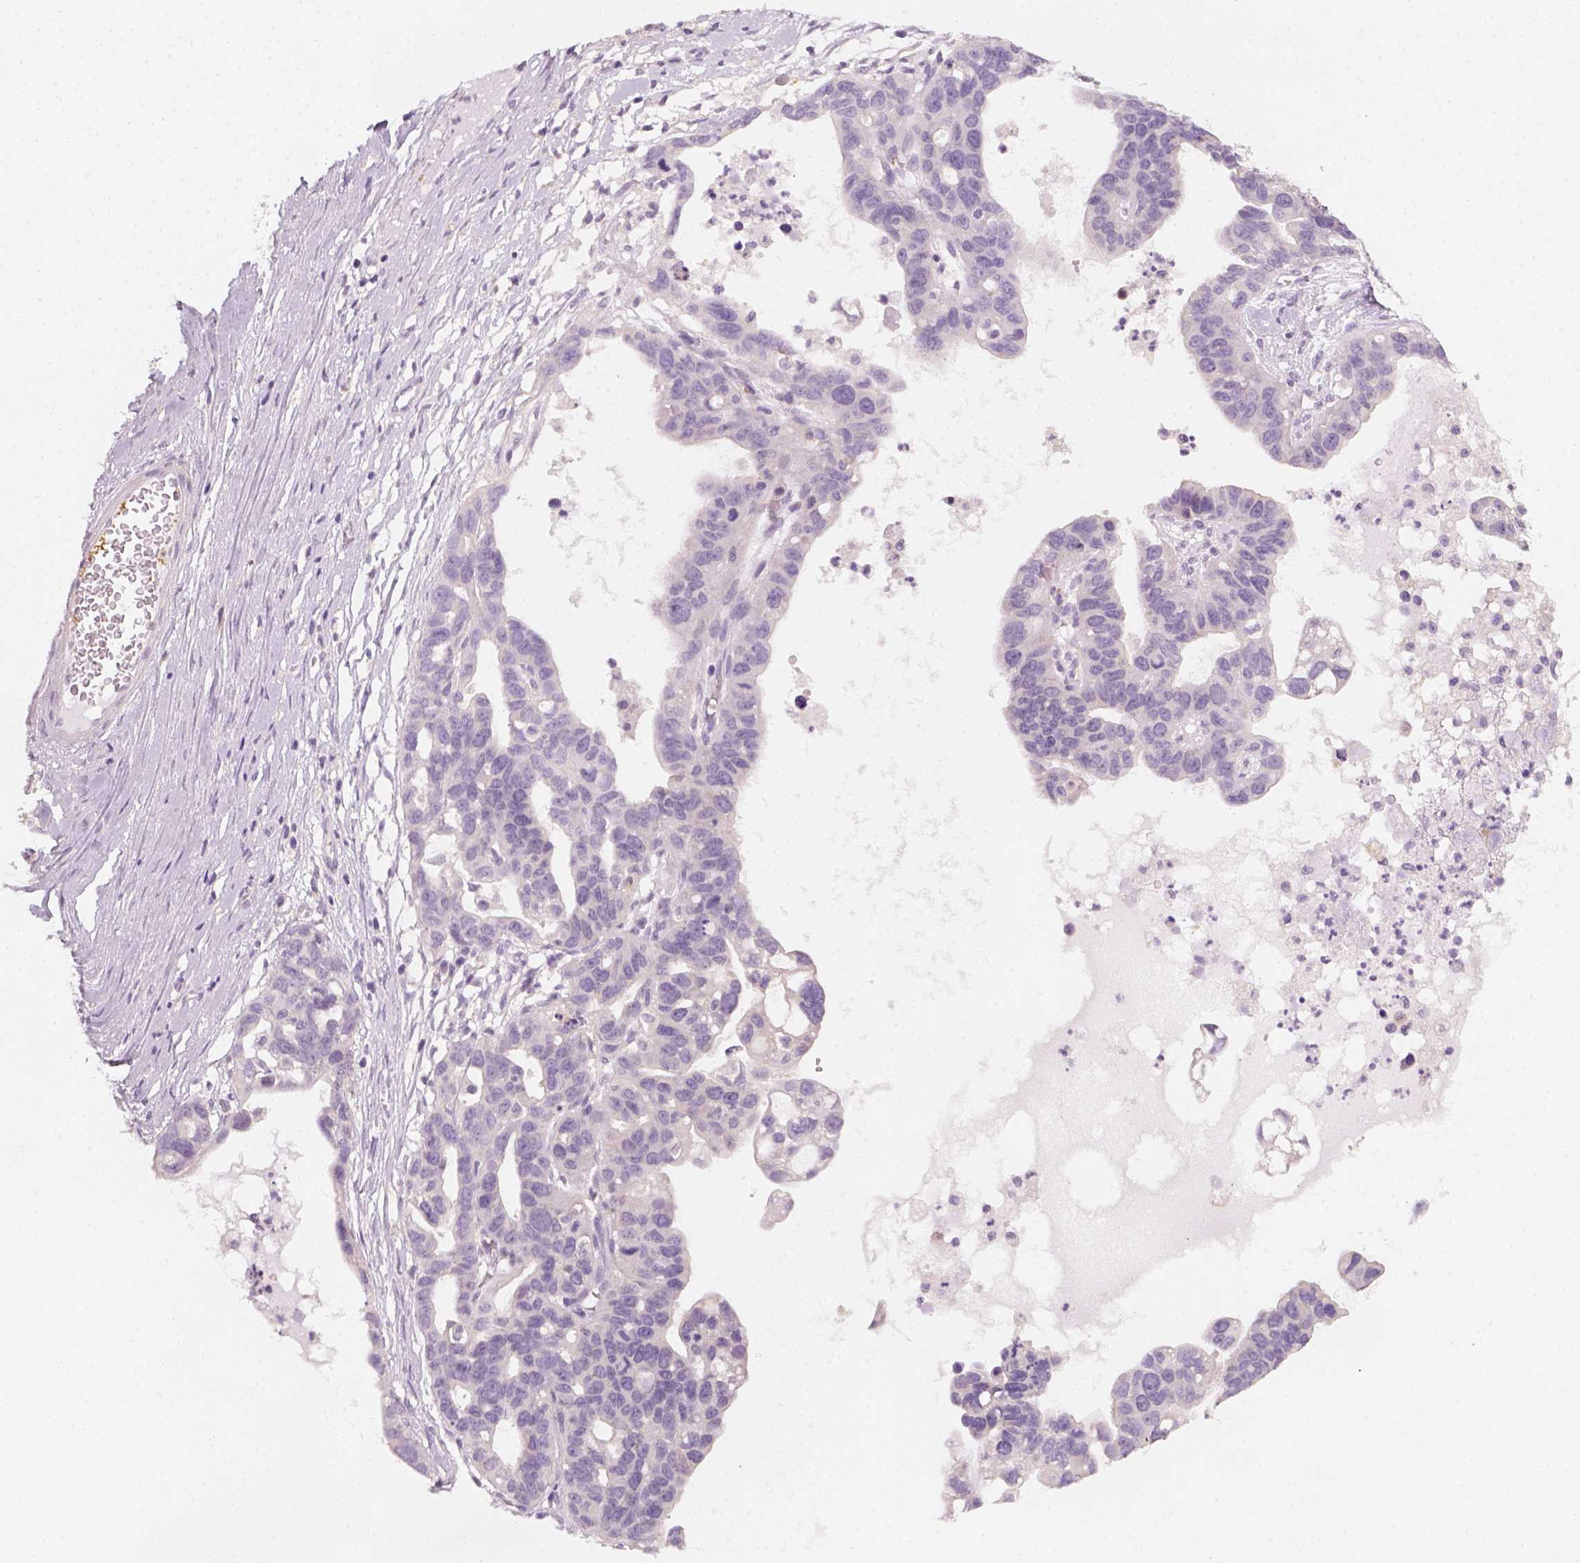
{"staining": {"intensity": "negative", "quantity": "none", "location": "none"}, "tissue": "ovarian cancer", "cell_type": "Tumor cells", "image_type": "cancer", "snomed": [{"axis": "morphology", "description": "Cystadenocarcinoma, serous, NOS"}, {"axis": "topography", "description": "Ovary"}], "caption": "IHC of ovarian cancer (serous cystadenocarcinoma) shows no staining in tumor cells.", "gene": "FAM163B", "patient": {"sex": "female", "age": 69}}